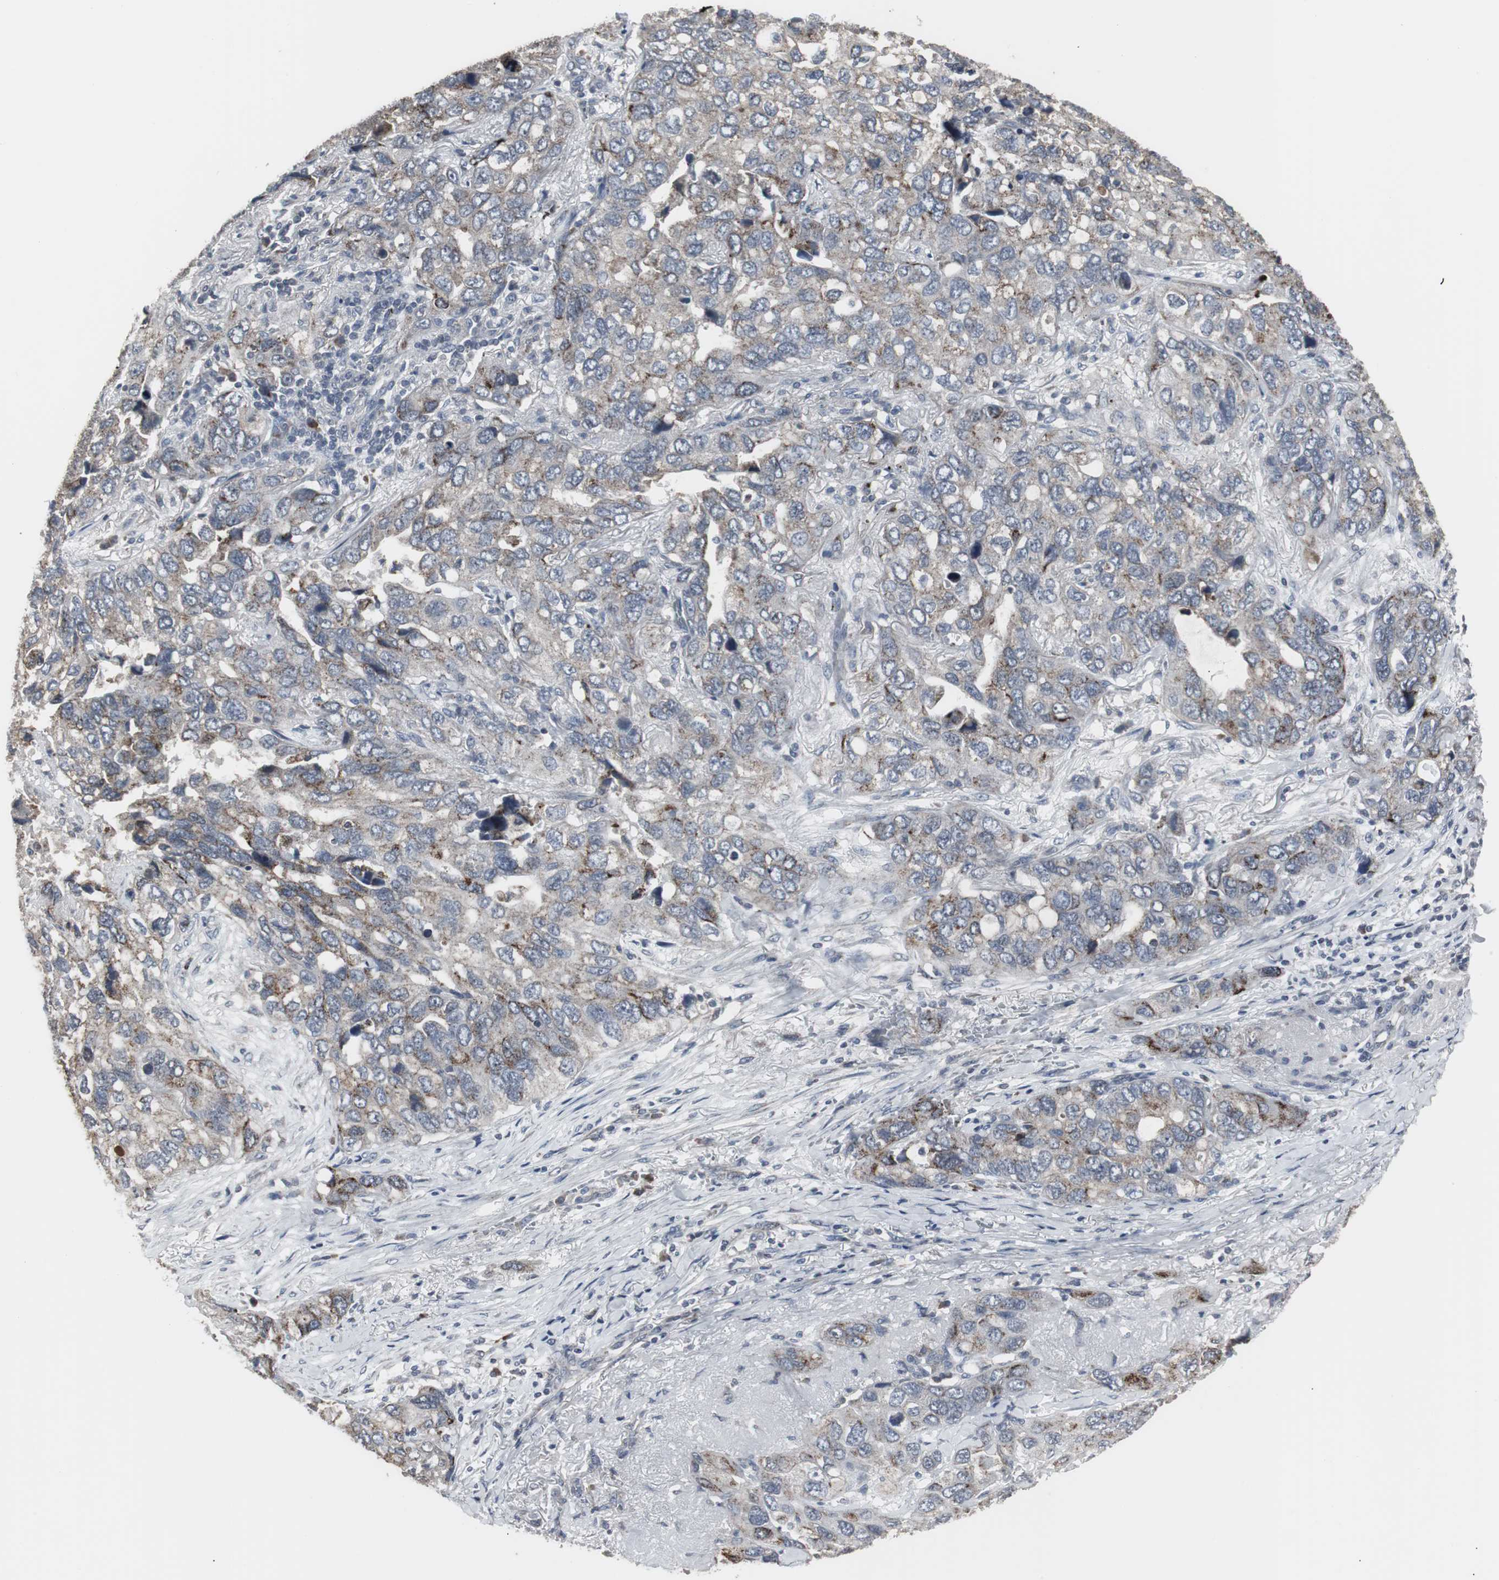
{"staining": {"intensity": "moderate", "quantity": "25%-75%", "location": "cytoplasmic/membranous"}, "tissue": "lung cancer", "cell_type": "Tumor cells", "image_type": "cancer", "snomed": [{"axis": "morphology", "description": "Squamous cell carcinoma, NOS"}, {"axis": "topography", "description": "Lung"}], "caption": "A histopathology image showing moderate cytoplasmic/membranous staining in about 25%-75% of tumor cells in lung squamous cell carcinoma, as visualized by brown immunohistochemical staining.", "gene": "ACAA1", "patient": {"sex": "female", "age": 73}}